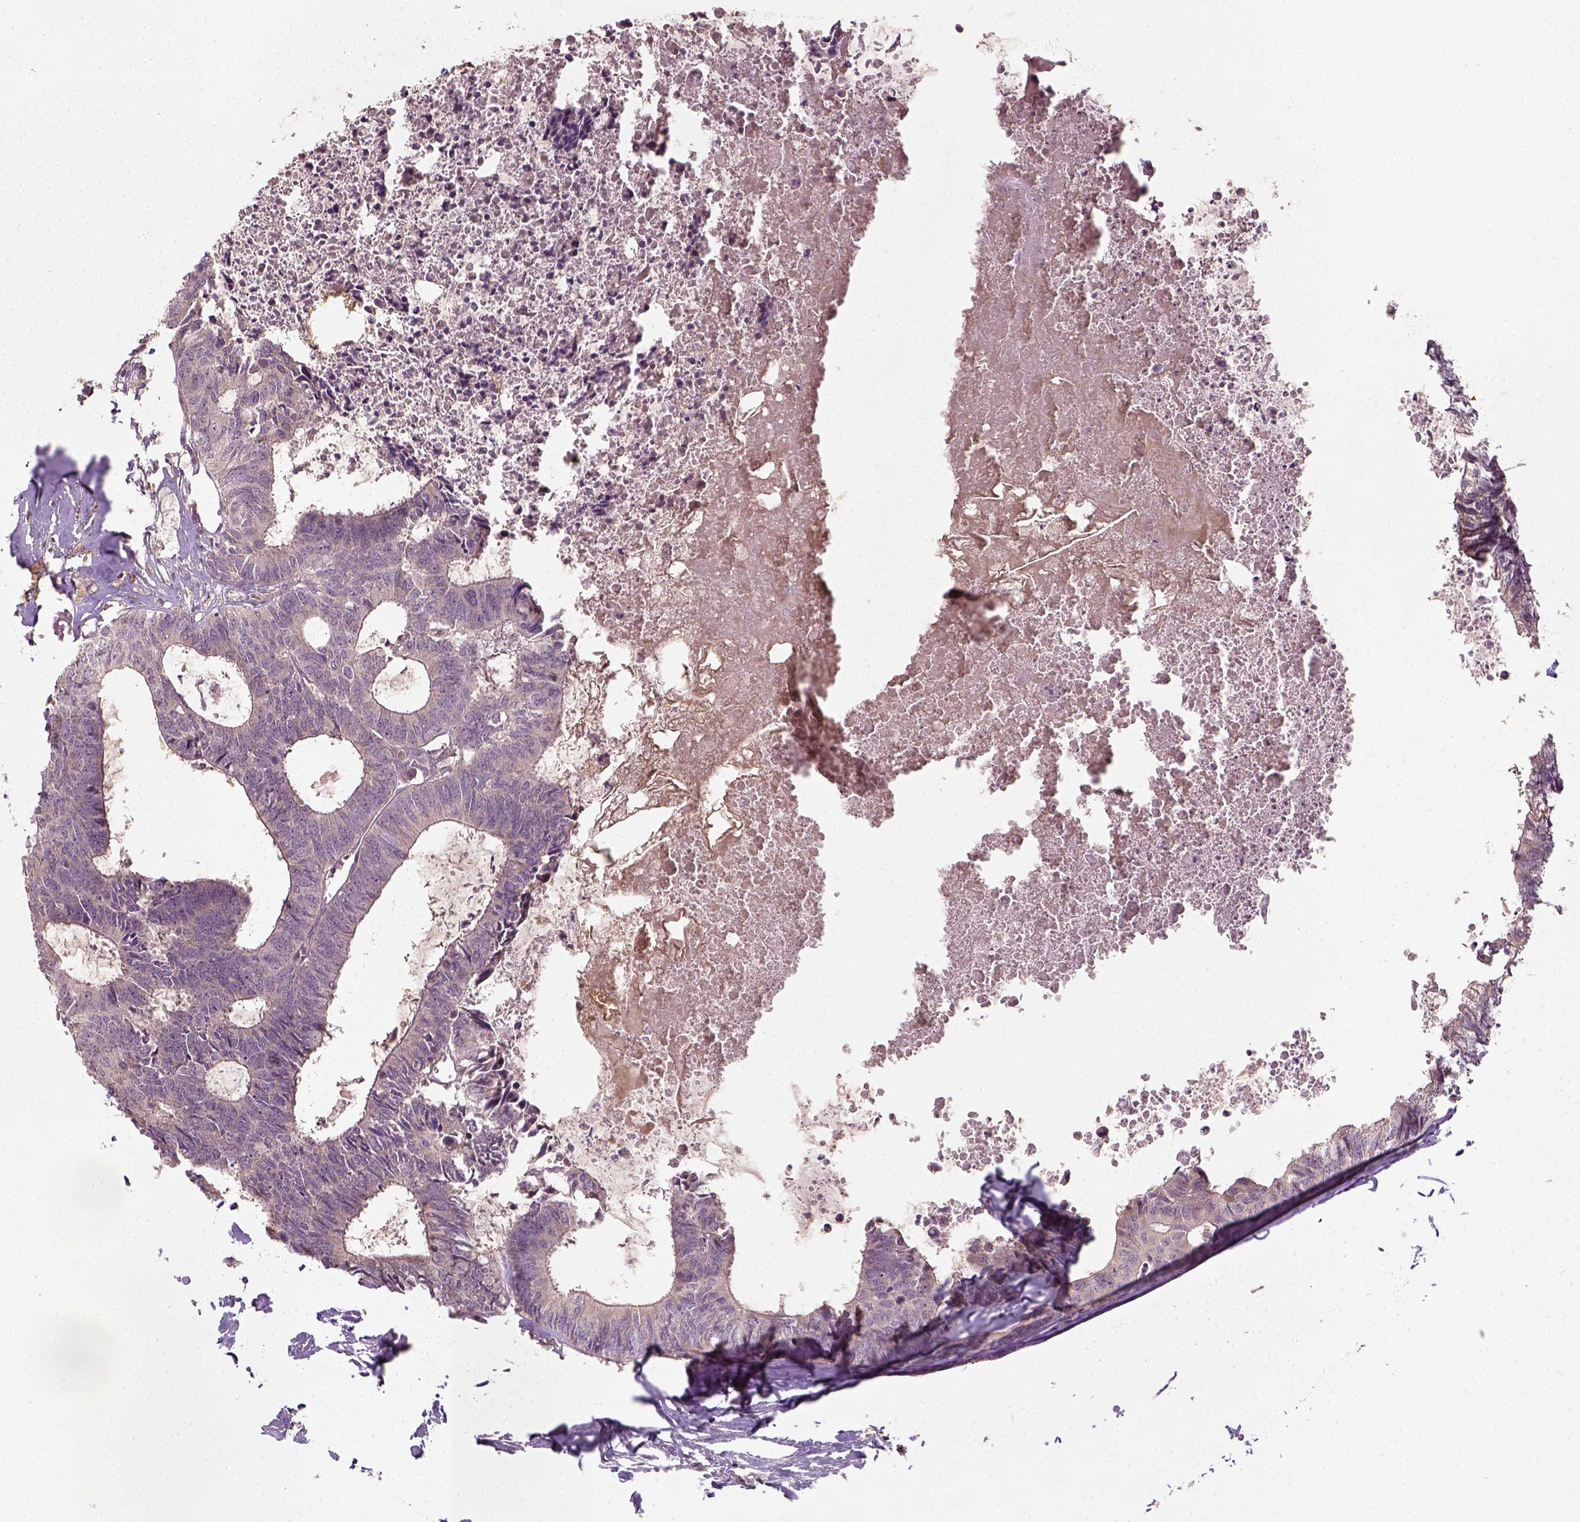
{"staining": {"intensity": "negative", "quantity": "none", "location": "none"}, "tissue": "colorectal cancer", "cell_type": "Tumor cells", "image_type": "cancer", "snomed": [{"axis": "morphology", "description": "Adenocarcinoma, NOS"}, {"axis": "topography", "description": "Colon"}, {"axis": "topography", "description": "Rectum"}], "caption": "An immunohistochemistry image of colorectal adenocarcinoma is shown. There is no staining in tumor cells of colorectal adenocarcinoma. Nuclei are stained in blue.", "gene": "CAMKK1", "patient": {"sex": "male", "age": 57}}